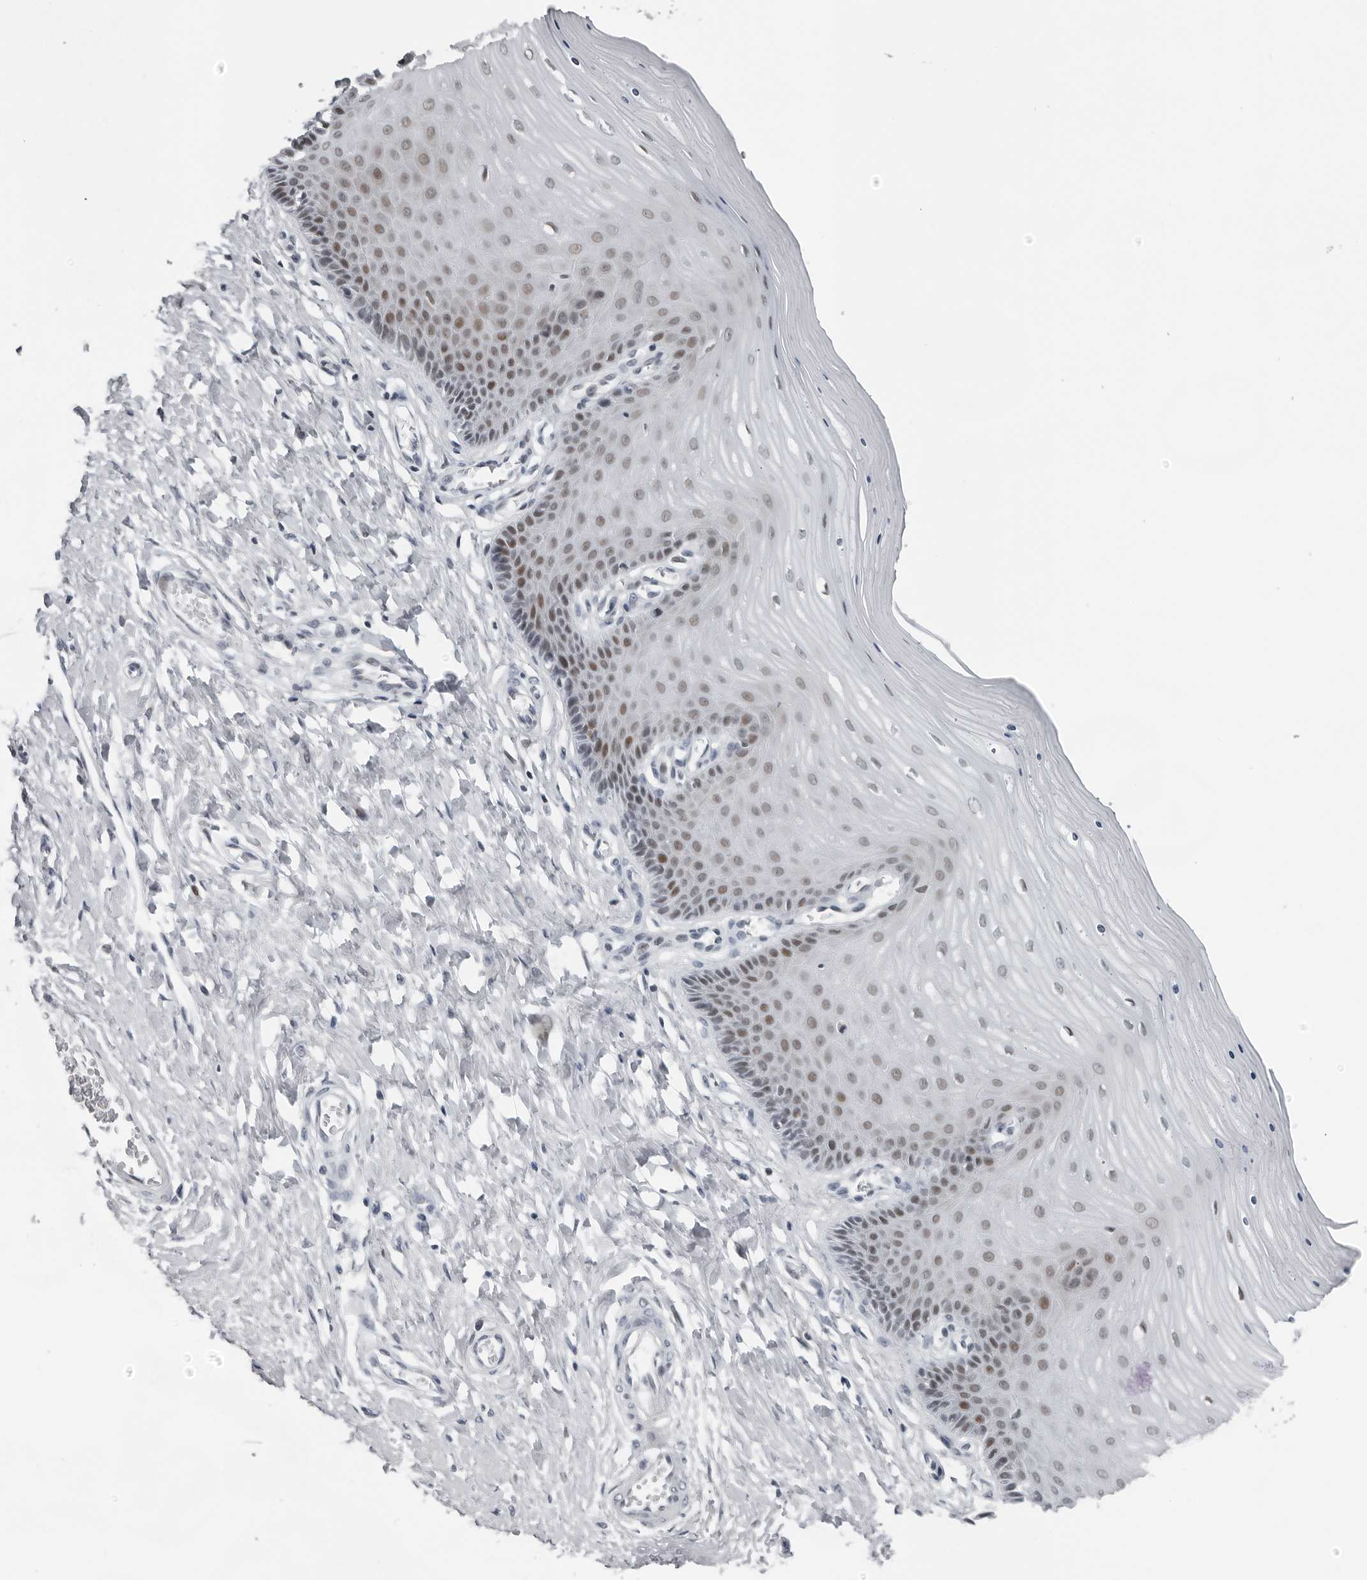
{"staining": {"intensity": "negative", "quantity": "none", "location": "none"}, "tissue": "cervix", "cell_type": "Glandular cells", "image_type": "normal", "snomed": [{"axis": "morphology", "description": "Normal tissue, NOS"}, {"axis": "topography", "description": "Cervix"}], "caption": "An immunohistochemistry micrograph of unremarkable cervix is shown. There is no staining in glandular cells of cervix. (DAB immunohistochemistry, high magnification).", "gene": "PPP1R42", "patient": {"sex": "female", "age": 55}}